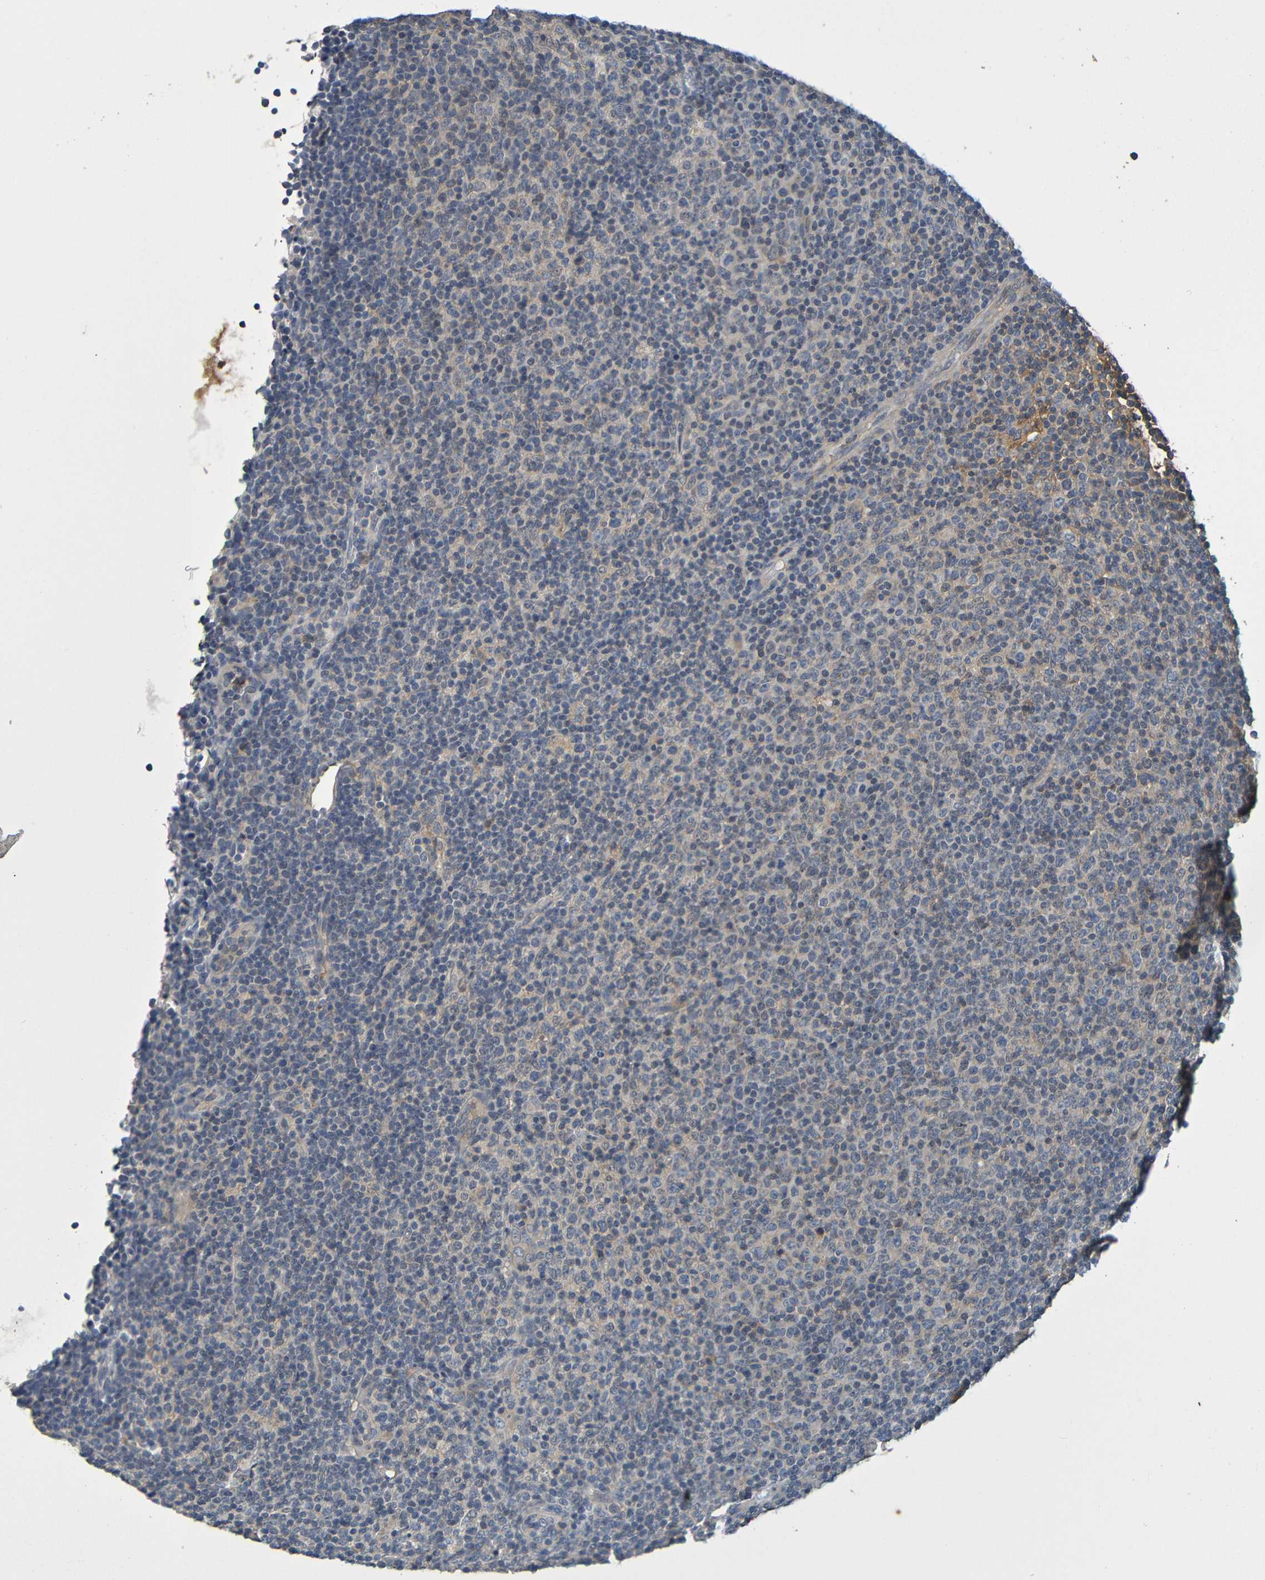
{"staining": {"intensity": "negative", "quantity": "none", "location": "none"}, "tissue": "lymphoma", "cell_type": "Tumor cells", "image_type": "cancer", "snomed": [{"axis": "morphology", "description": "Malignant lymphoma, non-Hodgkin's type, Low grade"}, {"axis": "topography", "description": "Lymph node"}], "caption": "Photomicrograph shows no protein expression in tumor cells of lymphoma tissue.", "gene": "C1QA", "patient": {"sex": "male", "age": 70}}